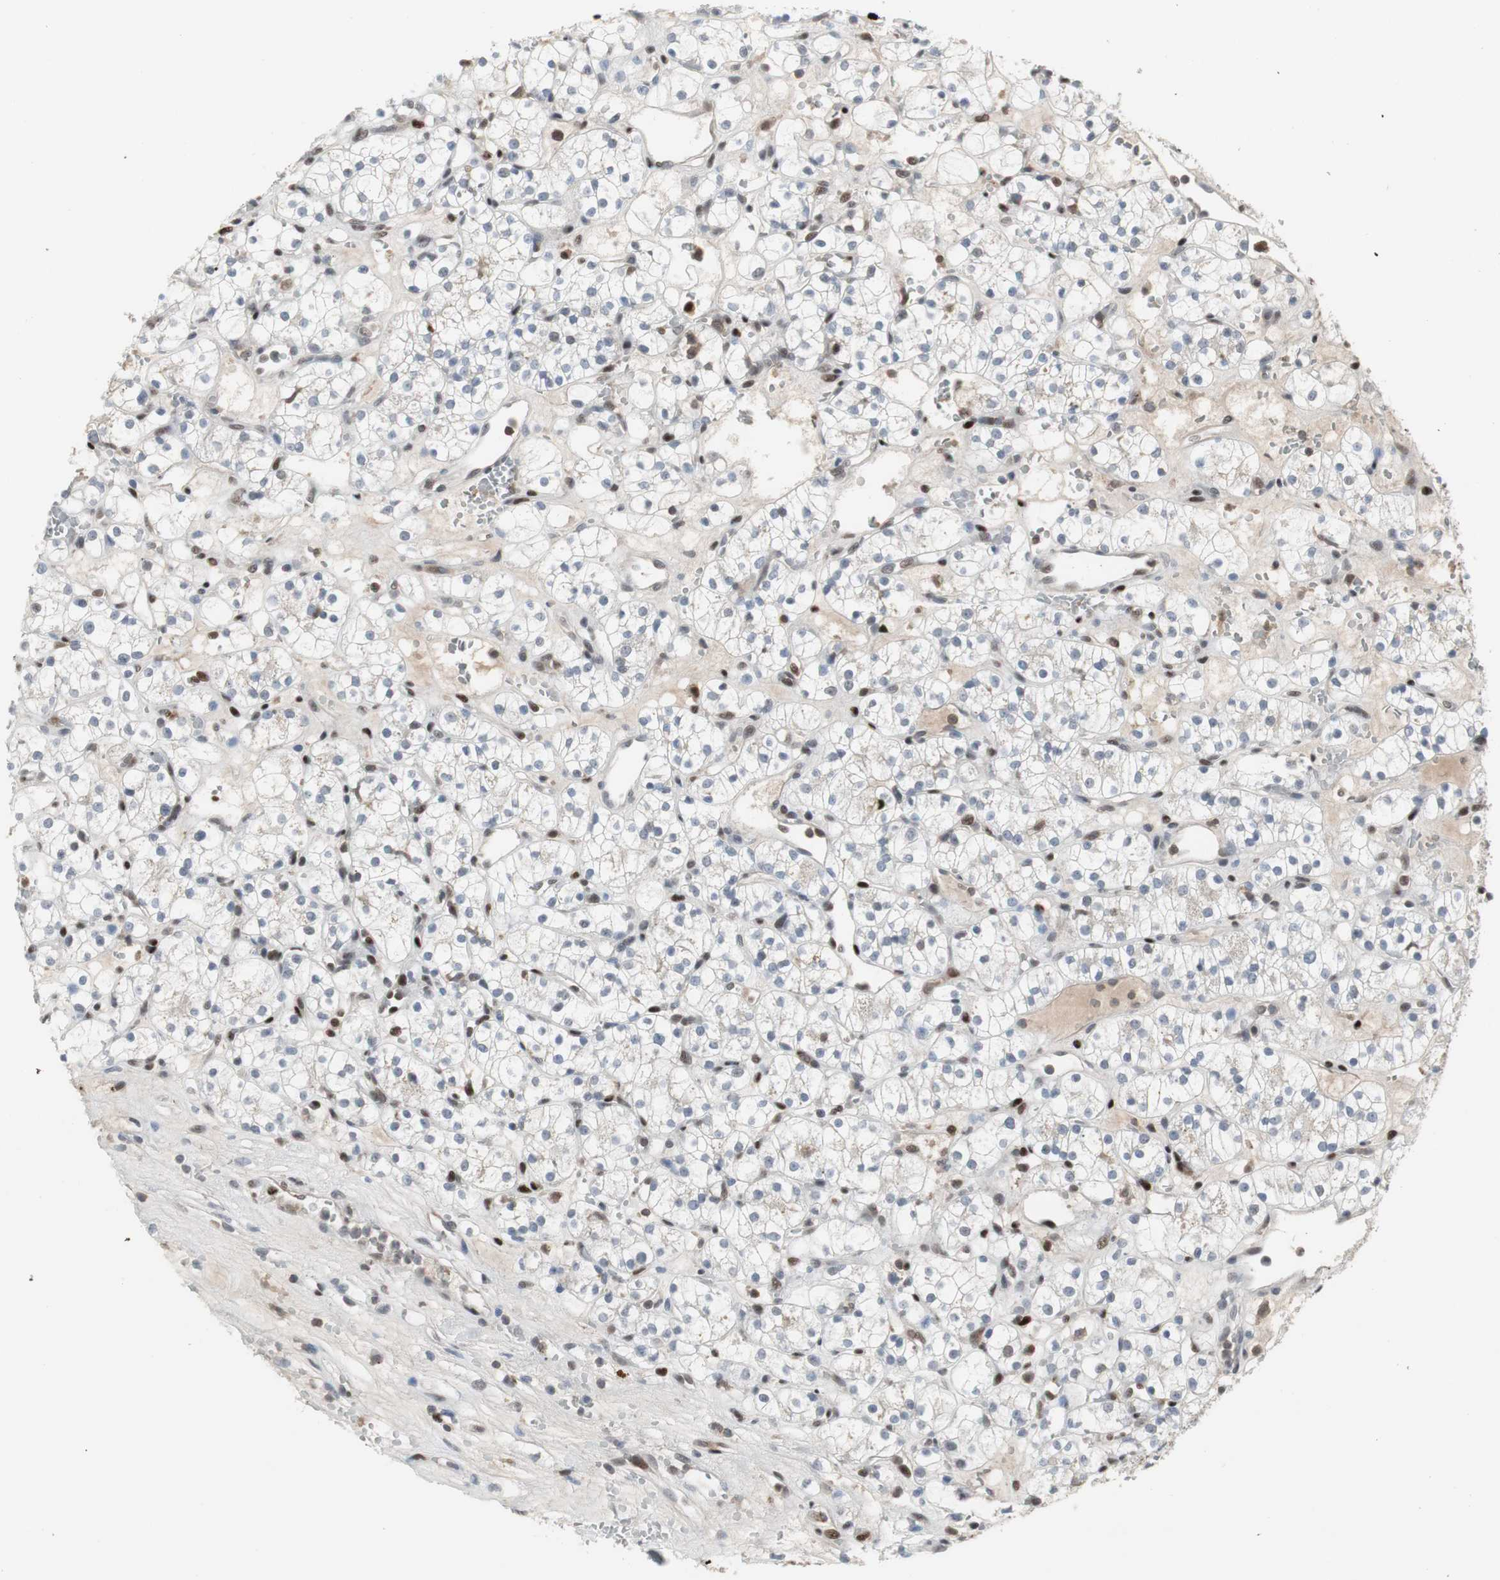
{"staining": {"intensity": "negative", "quantity": "none", "location": "none"}, "tissue": "renal cancer", "cell_type": "Tumor cells", "image_type": "cancer", "snomed": [{"axis": "morphology", "description": "Adenocarcinoma, NOS"}, {"axis": "topography", "description": "Kidney"}], "caption": "This is an immunohistochemistry image of renal cancer (adenocarcinoma). There is no positivity in tumor cells.", "gene": "GRK2", "patient": {"sex": "female", "age": 60}}